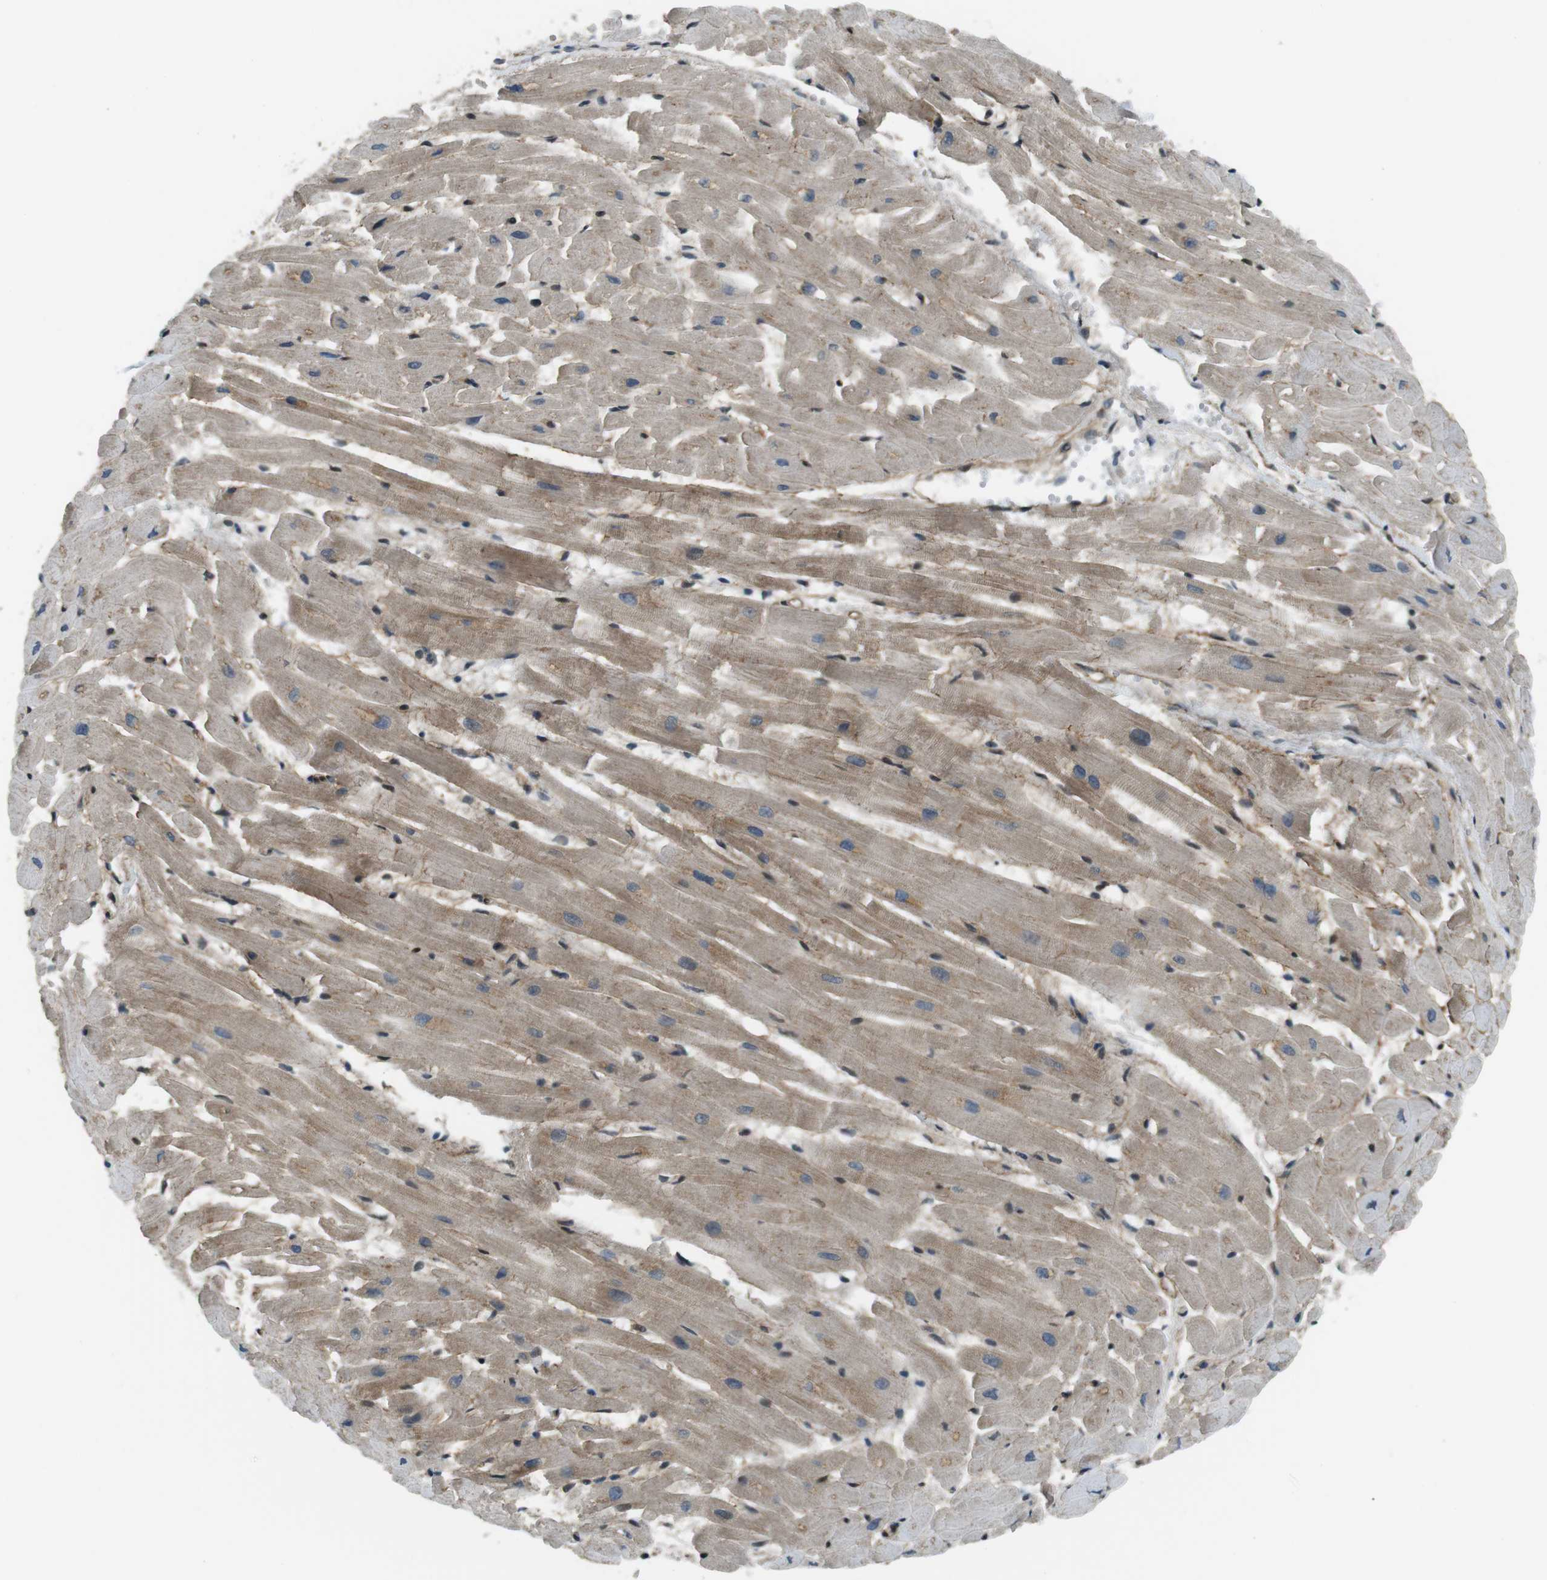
{"staining": {"intensity": "moderate", "quantity": "25%-75%", "location": "cytoplasmic/membranous"}, "tissue": "heart muscle", "cell_type": "Cardiomyocytes", "image_type": "normal", "snomed": [{"axis": "morphology", "description": "Normal tissue, NOS"}, {"axis": "topography", "description": "Heart"}], "caption": "A brown stain highlights moderate cytoplasmic/membranous expression of a protein in cardiomyocytes of benign human heart muscle.", "gene": "TIAM2", "patient": {"sex": "female", "age": 19}}